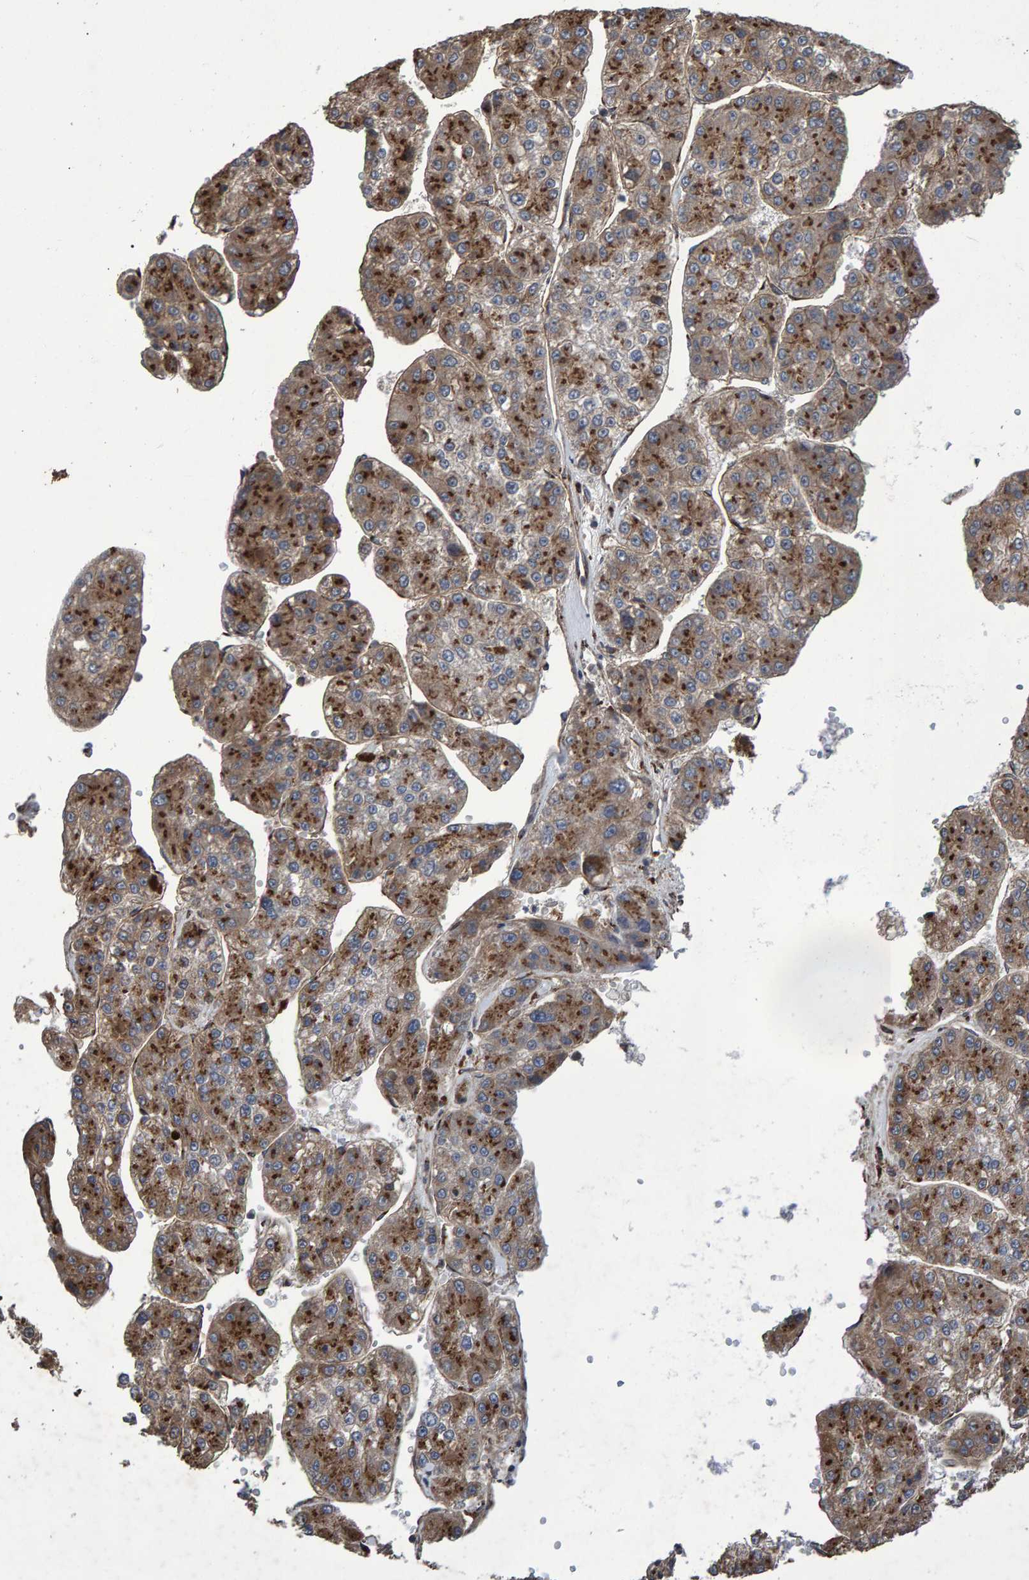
{"staining": {"intensity": "strong", "quantity": ">75%", "location": "cytoplasmic/membranous"}, "tissue": "liver cancer", "cell_type": "Tumor cells", "image_type": "cancer", "snomed": [{"axis": "morphology", "description": "Carcinoma, Hepatocellular, NOS"}, {"axis": "topography", "description": "Liver"}], "caption": "Liver hepatocellular carcinoma stained with a protein marker demonstrates strong staining in tumor cells.", "gene": "TRIM68", "patient": {"sex": "female", "age": 73}}